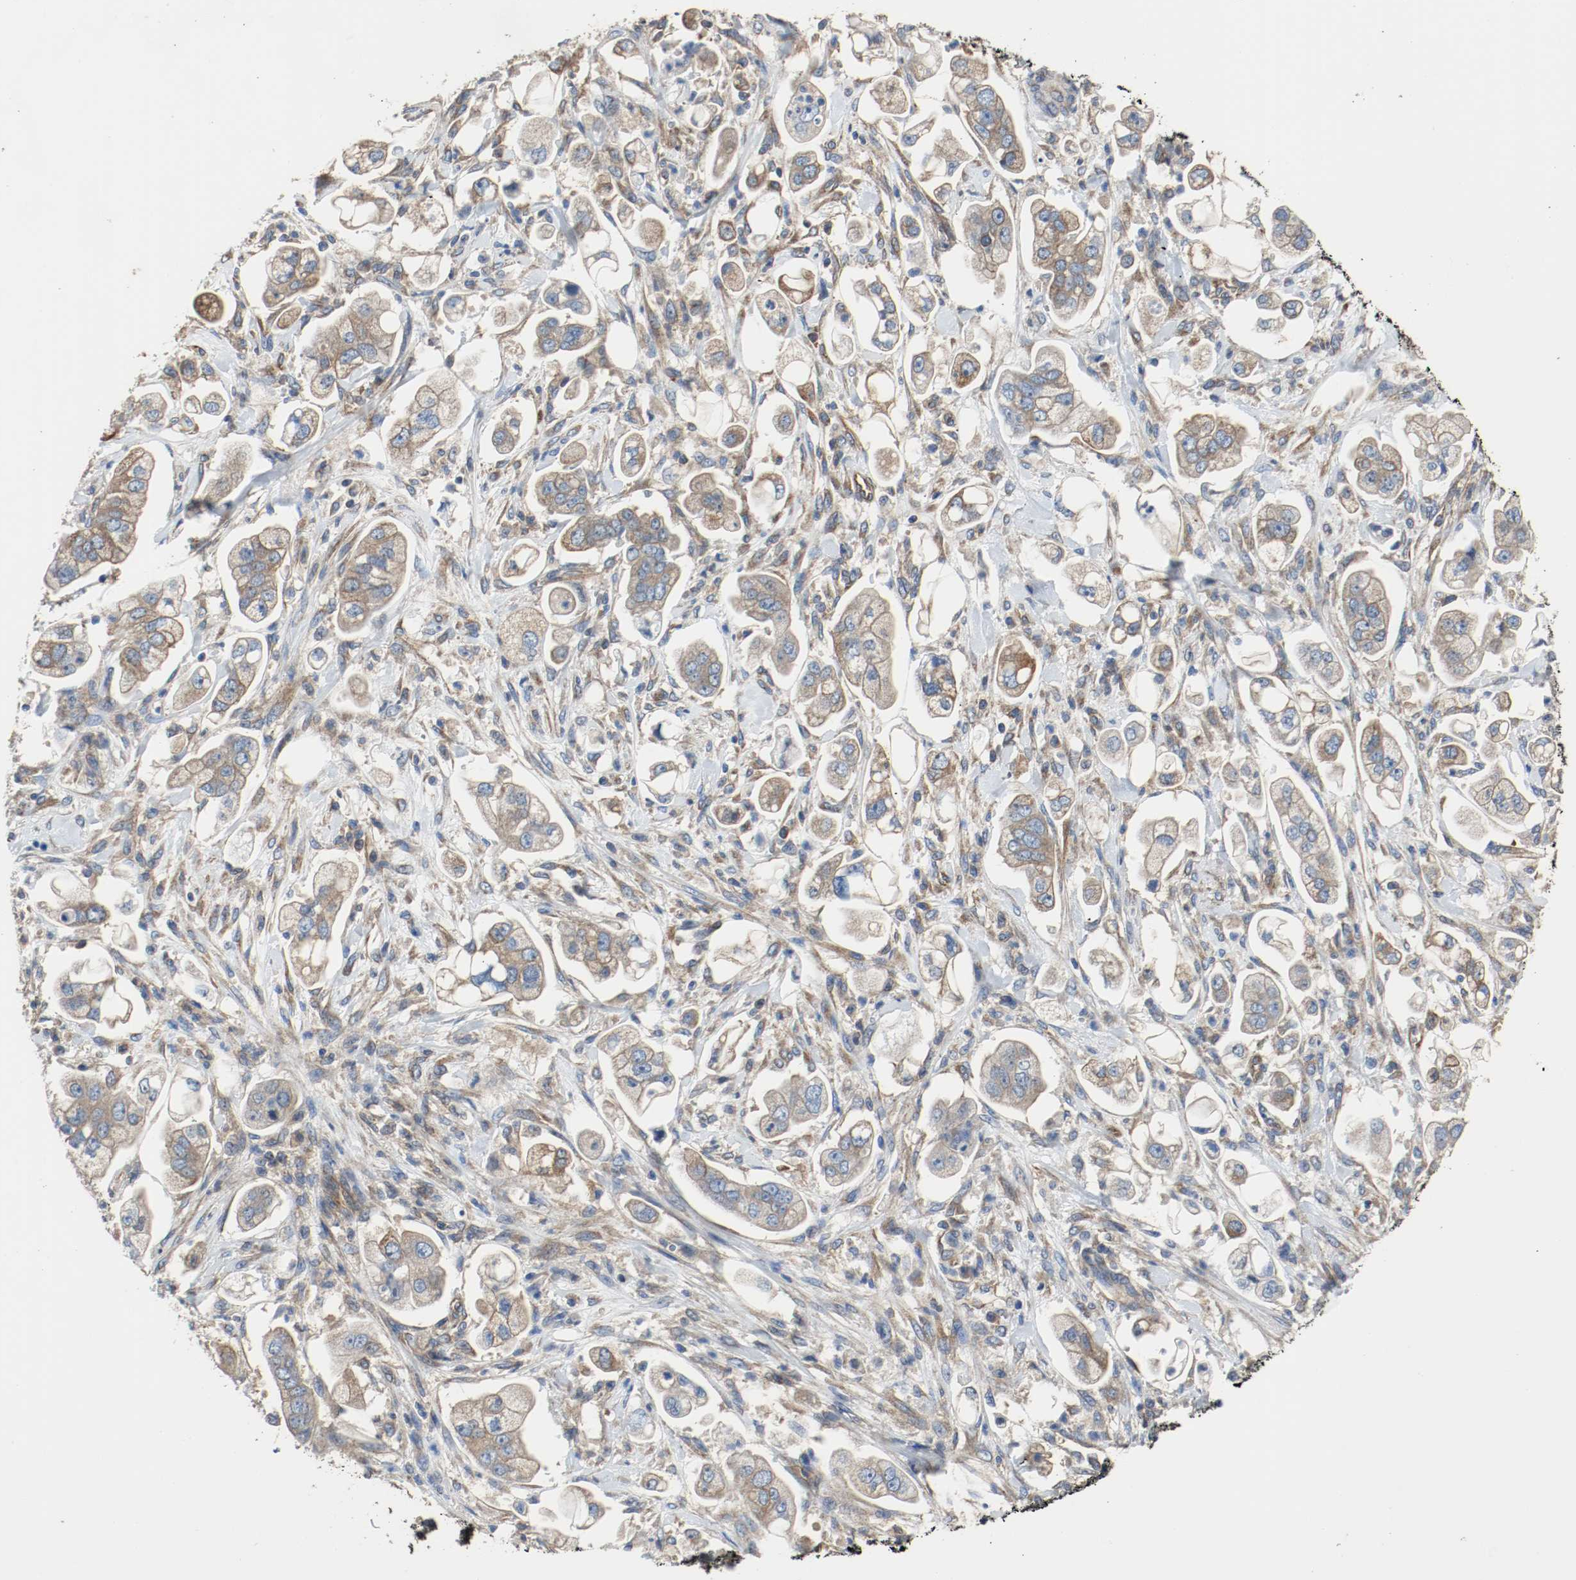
{"staining": {"intensity": "weak", "quantity": ">75%", "location": "cytoplasmic/membranous"}, "tissue": "stomach cancer", "cell_type": "Tumor cells", "image_type": "cancer", "snomed": [{"axis": "morphology", "description": "Adenocarcinoma, NOS"}, {"axis": "topography", "description": "Stomach"}], "caption": "This is an image of immunohistochemistry staining of stomach cancer (adenocarcinoma), which shows weak staining in the cytoplasmic/membranous of tumor cells.", "gene": "TUBA3D", "patient": {"sex": "male", "age": 62}}